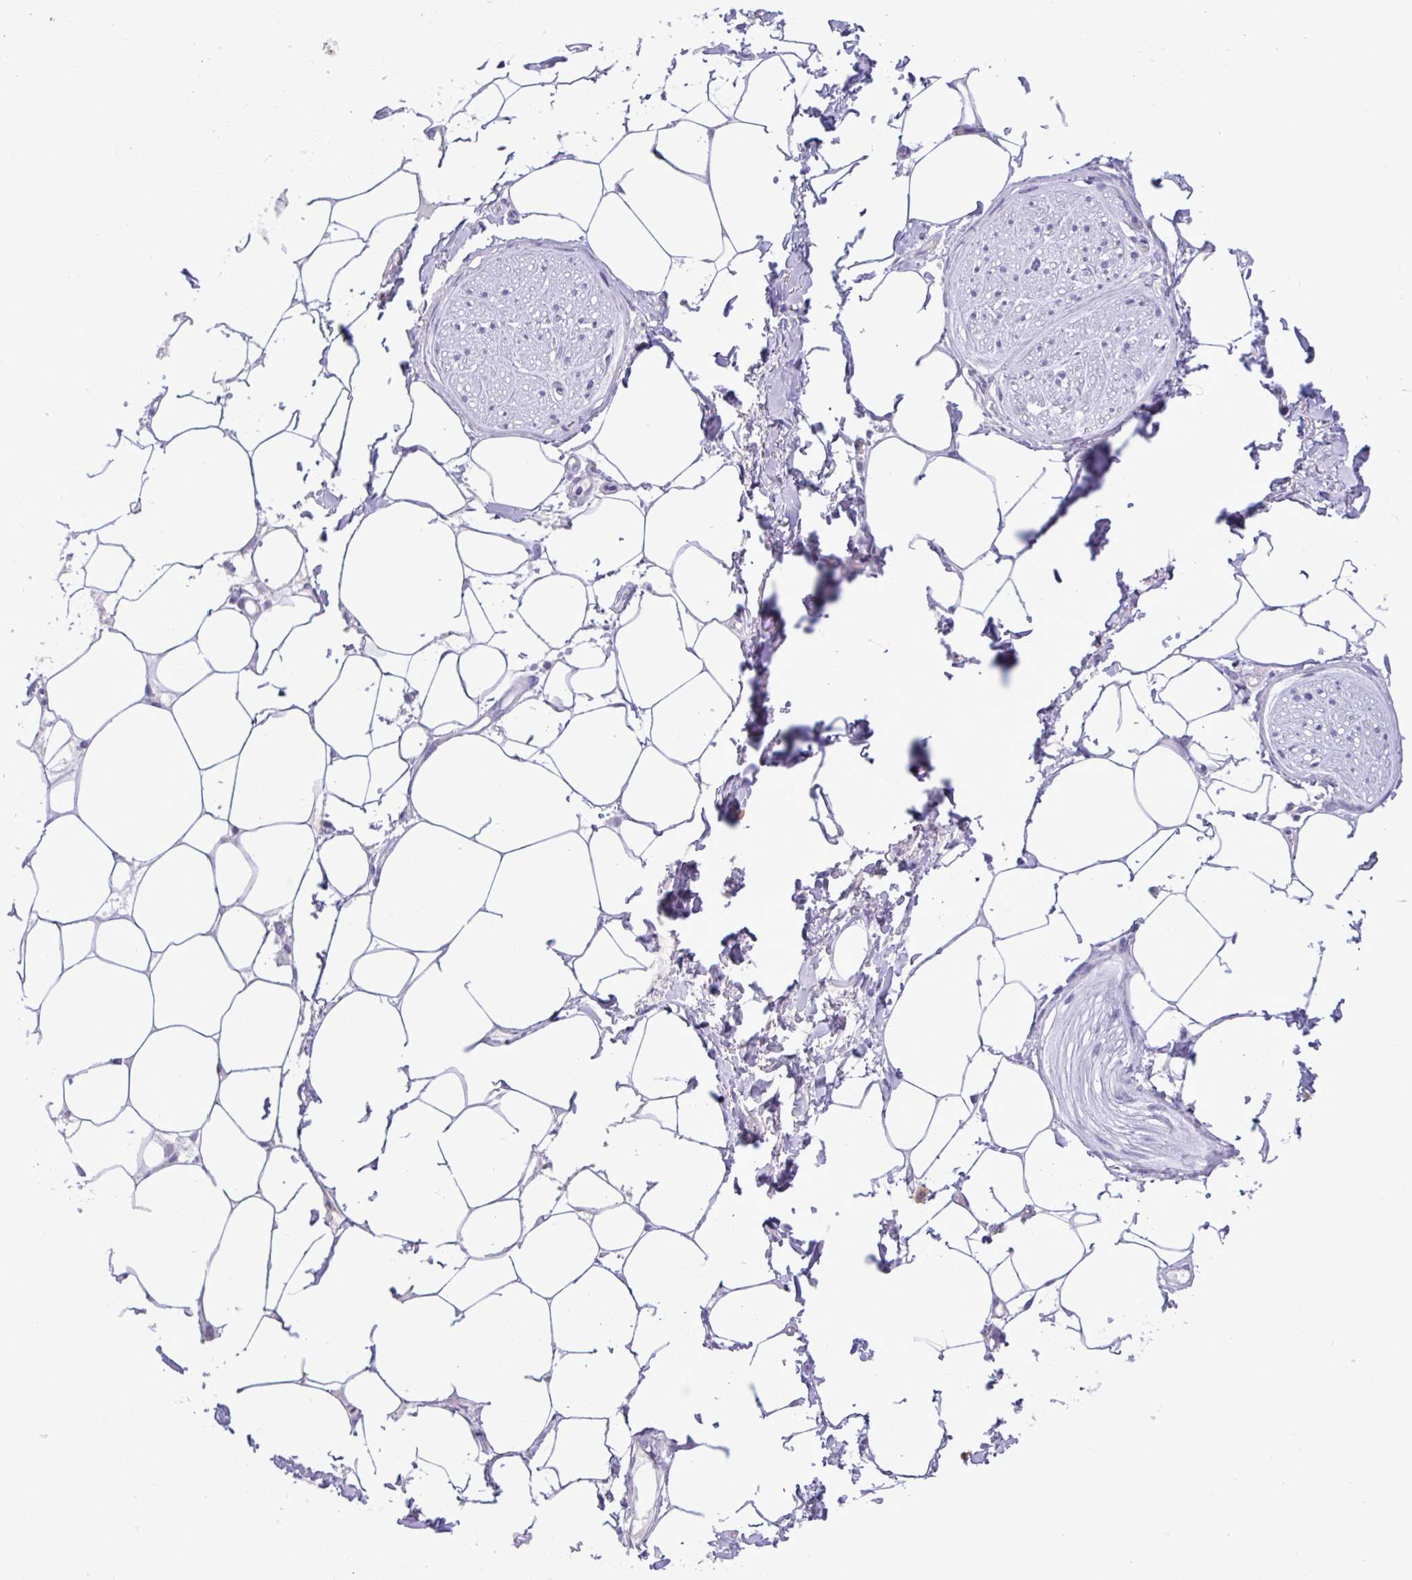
{"staining": {"intensity": "negative", "quantity": "none", "location": "none"}, "tissue": "adipose tissue", "cell_type": "Adipocytes", "image_type": "normal", "snomed": [{"axis": "morphology", "description": "Normal tissue, NOS"}, {"axis": "topography", "description": "Vagina"}, {"axis": "topography", "description": "Peripheral nerve tissue"}], "caption": "Immunohistochemistry micrograph of benign adipose tissue stained for a protein (brown), which reveals no expression in adipocytes.", "gene": "YBX2", "patient": {"sex": "female", "age": 71}}